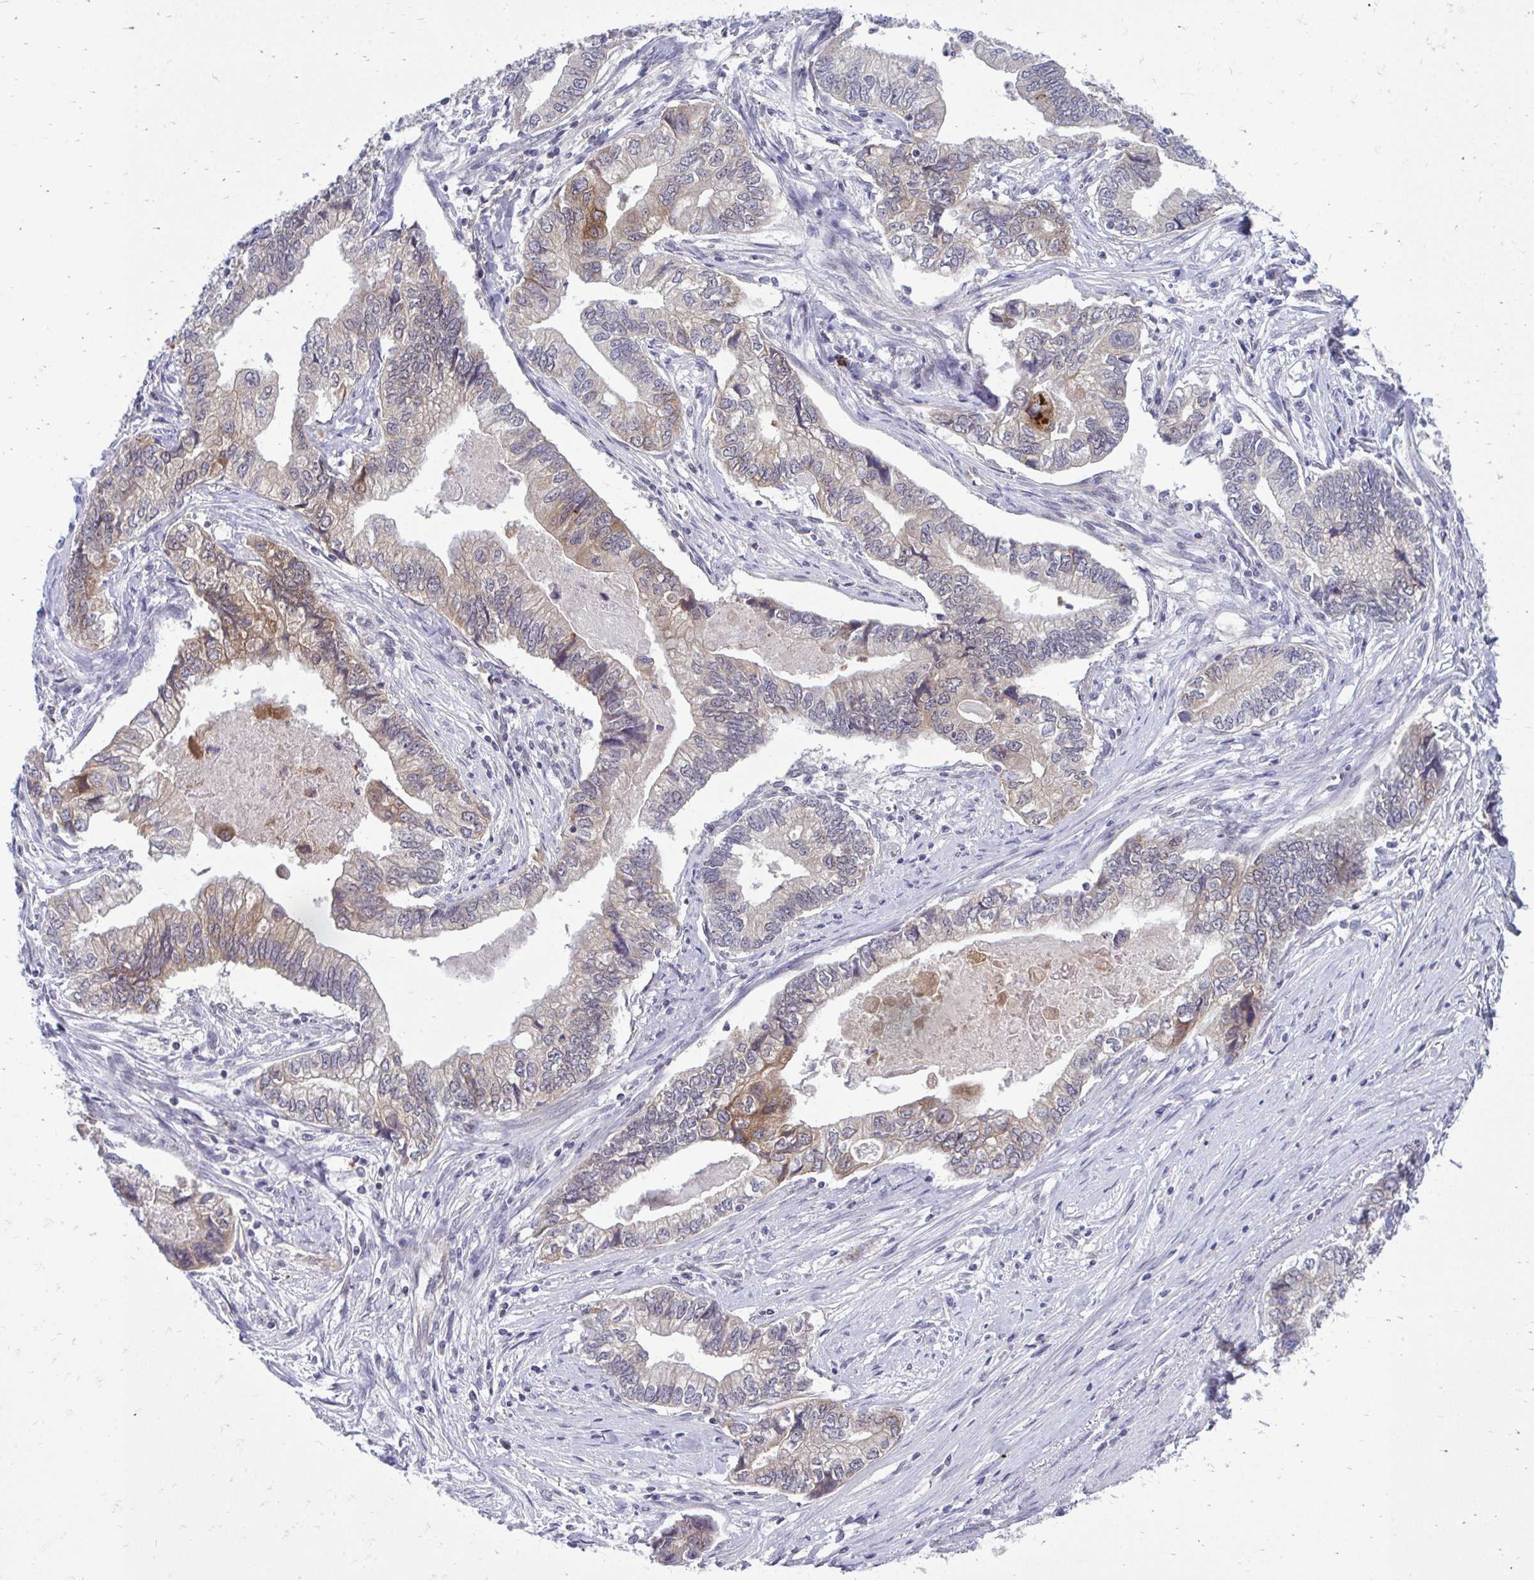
{"staining": {"intensity": "weak", "quantity": "25%-75%", "location": "cytoplasmic/membranous"}, "tissue": "stomach cancer", "cell_type": "Tumor cells", "image_type": "cancer", "snomed": [{"axis": "morphology", "description": "Adenocarcinoma, NOS"}, {"axis": "topography", "description": "Pancreas"}, {"axis": "topography", "description": "Stomach, upper"}], "caption": "DAB (3,3'-diaminobenzidine) immunohistochemical staining of human stomach adenocarcinoma exhibits weak cytoplasmic/membranous protein positivity in approximately 25%-75% of tumor cells.", "gene": "ACSL5", "patient": {"sex": "male", "age": 77}}